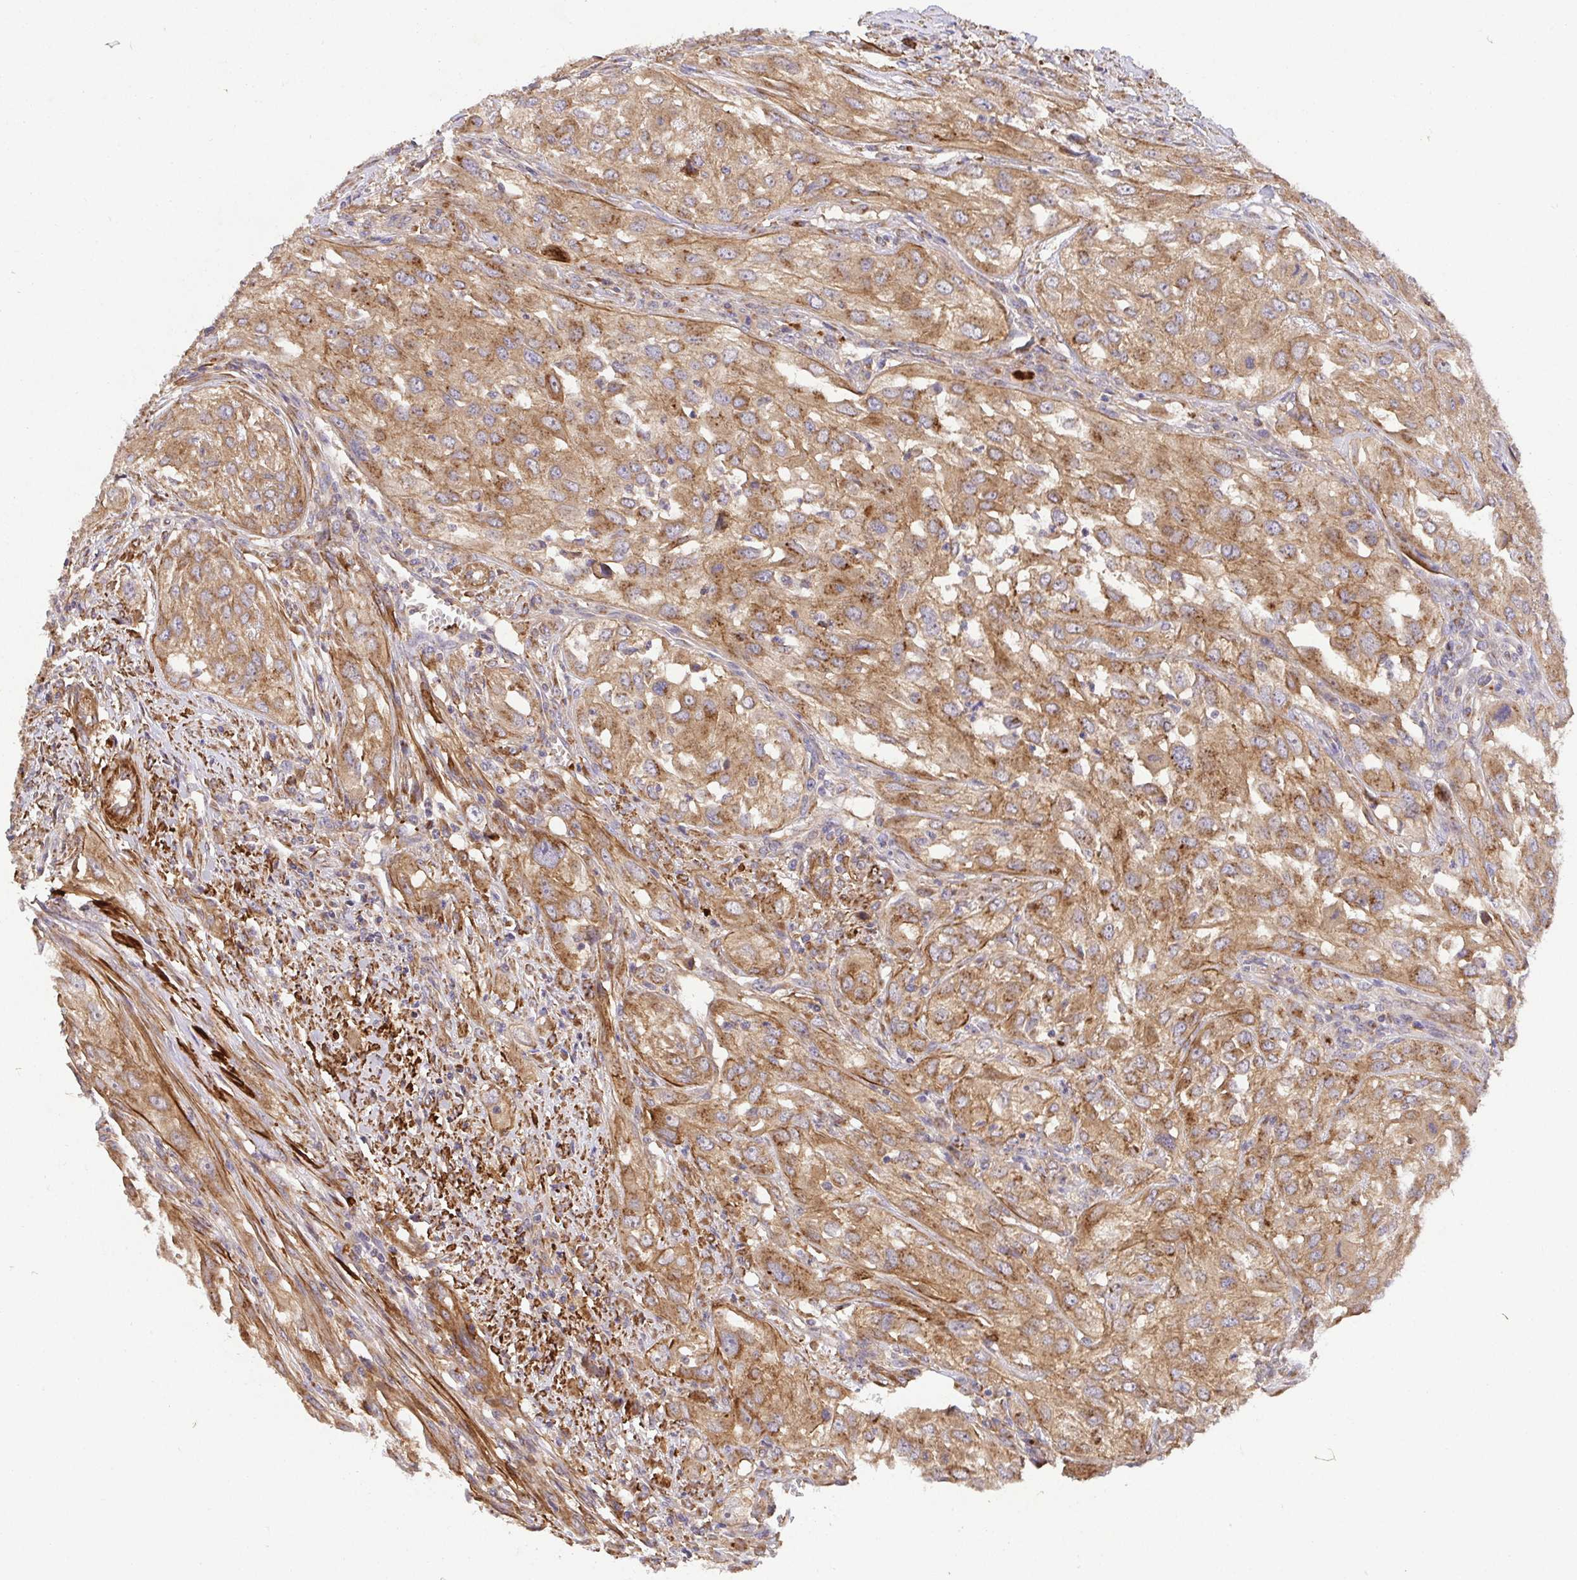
{"staining": {"intensity": "moderate", "quantity": ">75%", "location": "cytoplasmic/membranous"}, "tissue": "urothelial cancer", "cell_type": "Tumor cells", "image_type": "cancer", "snomed": [{"axis": "morphology", "description": "Urothelial carcinoma, High grade"}, {"axis": "topography", "description": "Urinary bladder"}], "caption": "This is an image of IHC staining of urothelial cancer, which shows moderate staining in the cytoplasmic/membranous of tumor cells.", "gene": "TM9SF4", "patient": {"sex": "male", "age": 67}}